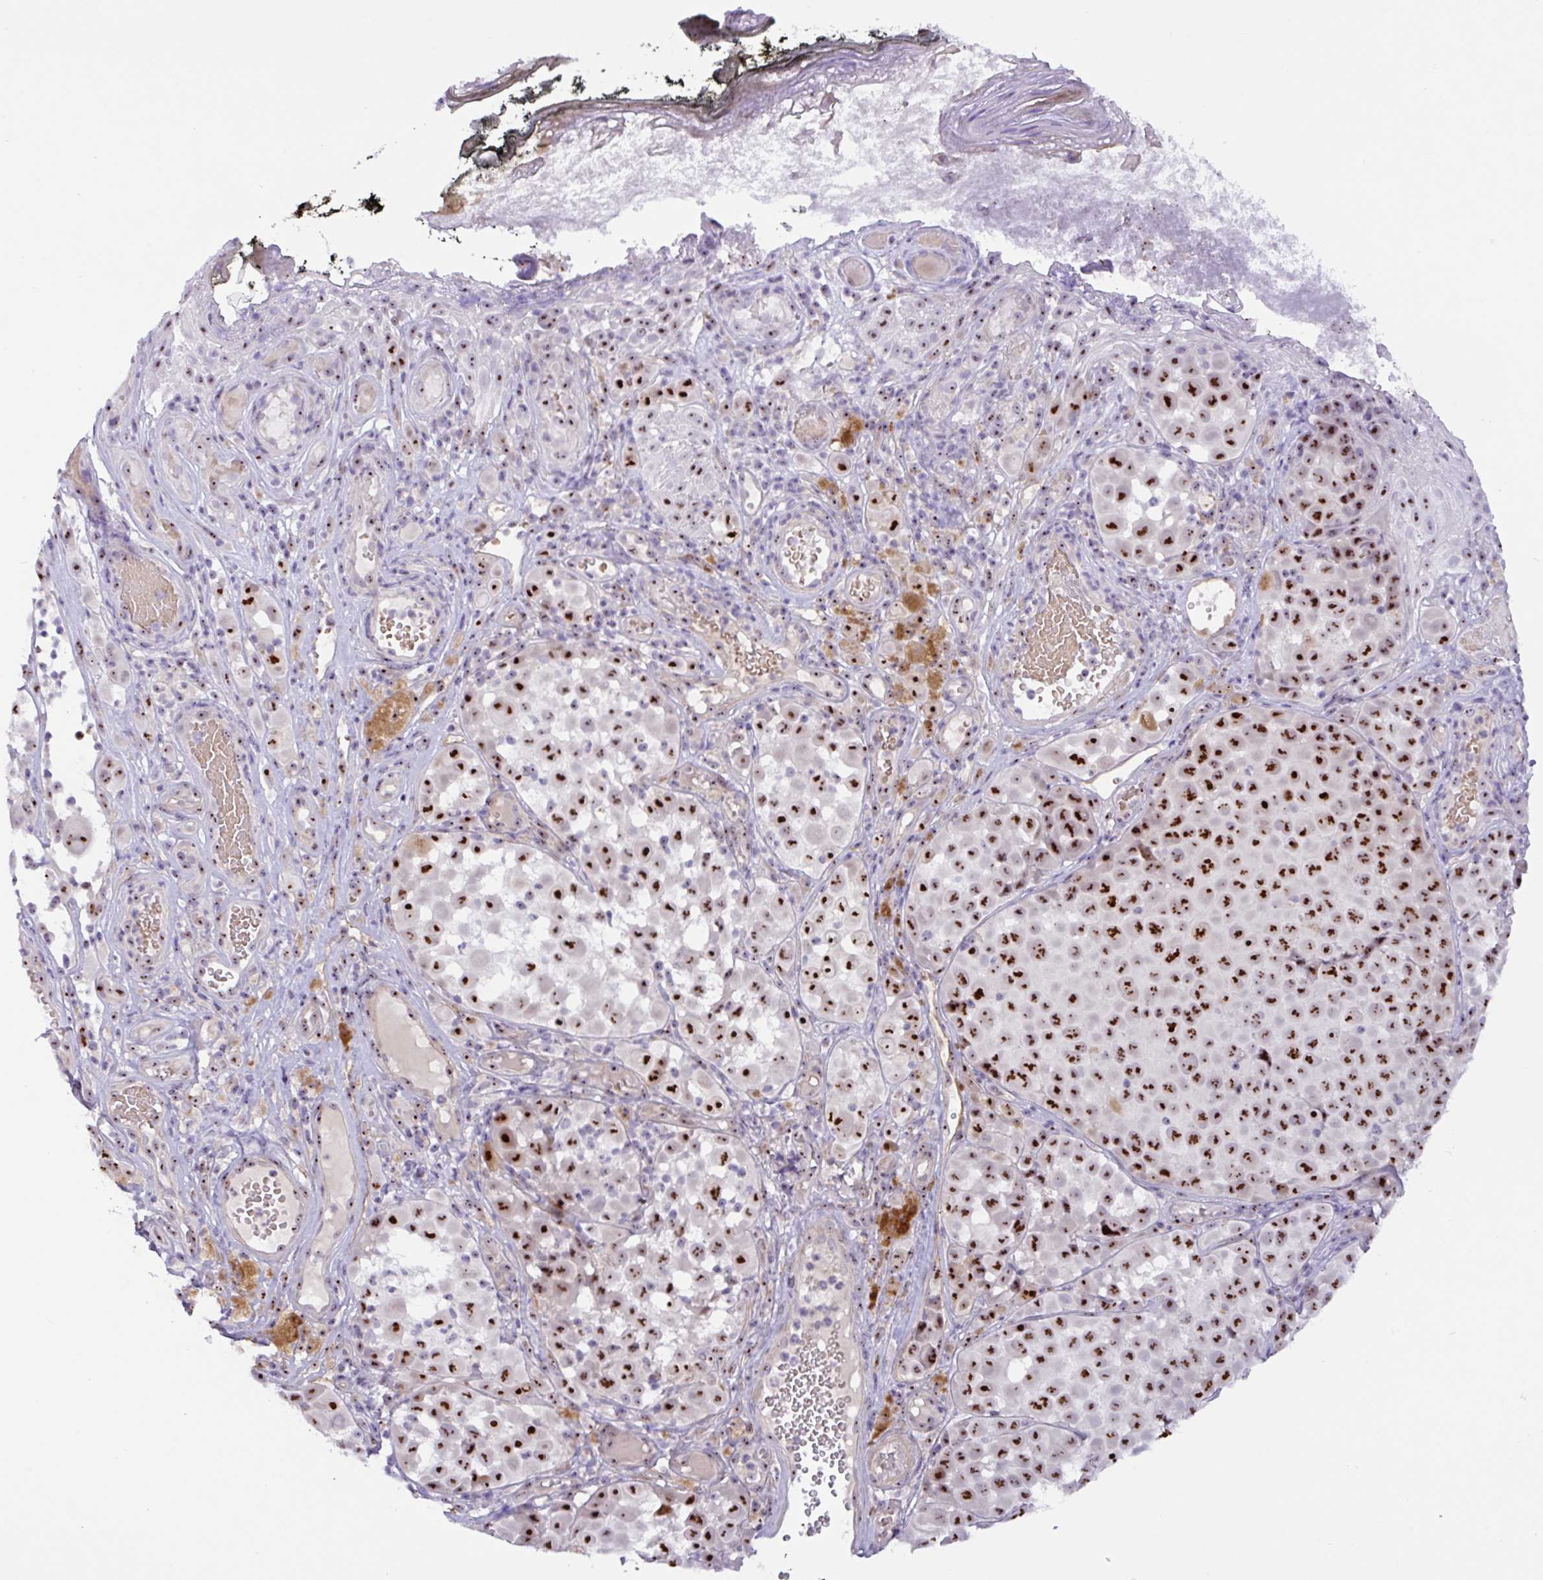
{"staining": {"intensity": "strong", "quantity": ">75%", "location": "nuclear"}, "tissue": "melanoma", "cell_type": "Tumor cells", "image_type": "cancer", "snomed": [{"axis": "morphology", "description": "Malignant melanoma, NOS"}, {"axis": "topography", "description": "Skin"}], "caption": "Immunohistochemistry of malignant melanoma demonstrates high levels of strong nuclear positivity in about >75% of tumor cells.", "gene": "MXRA8", "patient": {"sex": "male", "age": 64}}